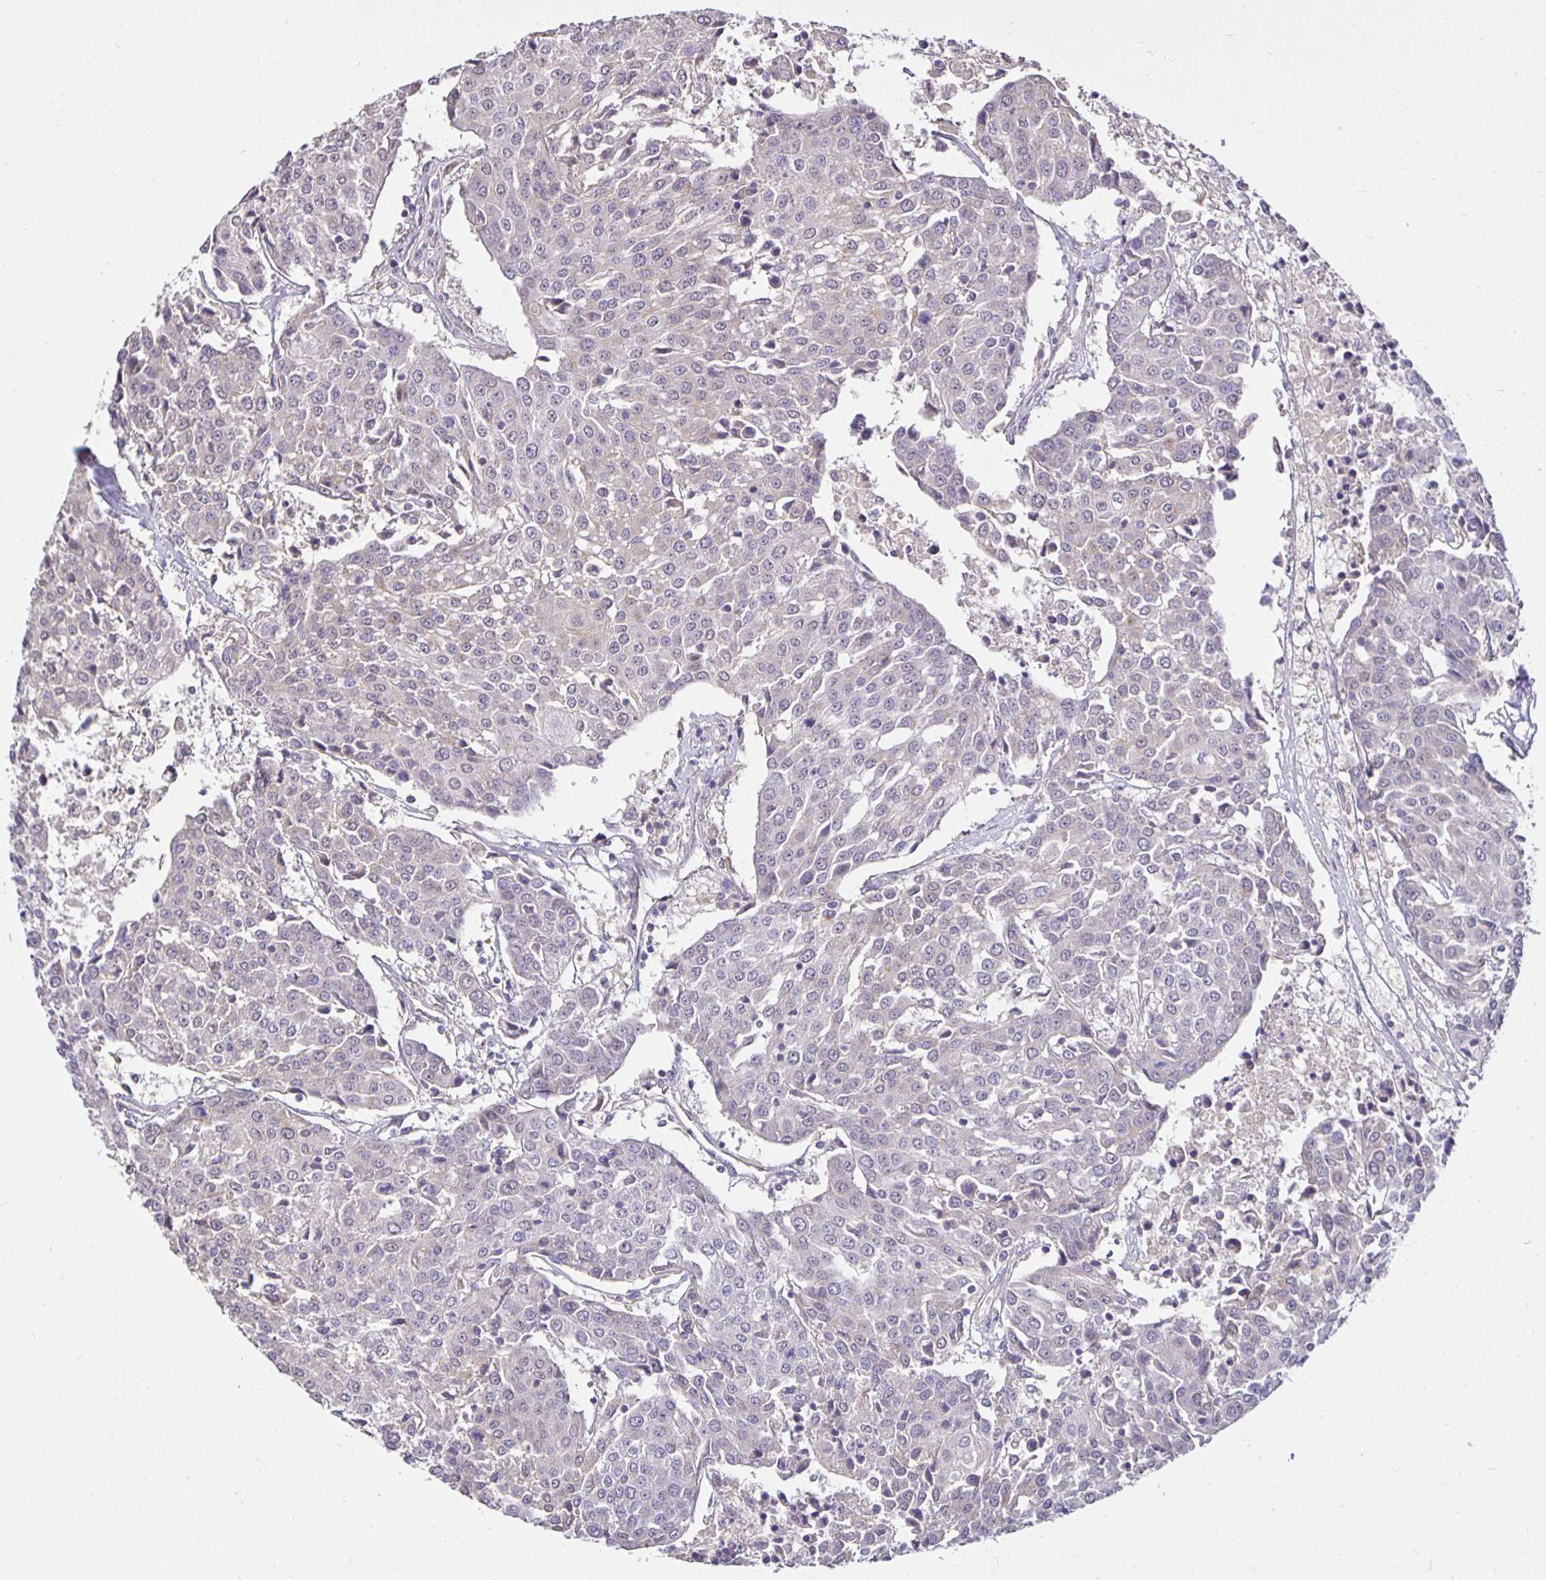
{"staining": {"intensity": "negative", "quantity": "none", "location": "none"}, "tissue": "urothelial cancer", "cell_type": "Tumor cells", "image_type": "cancer", "snomed": [{"axis": "morphology", "description": "Urothelial carcinoma, High grade"}, {"axis": "topography", "description": "Urinary bladder"}], "caption": "The photomicrograph displays no staining of tumor cells in urothelial carcinoma (high-grade).", "gene": "PNPLA3", "patient": {"sex": "female", "age": 85}}